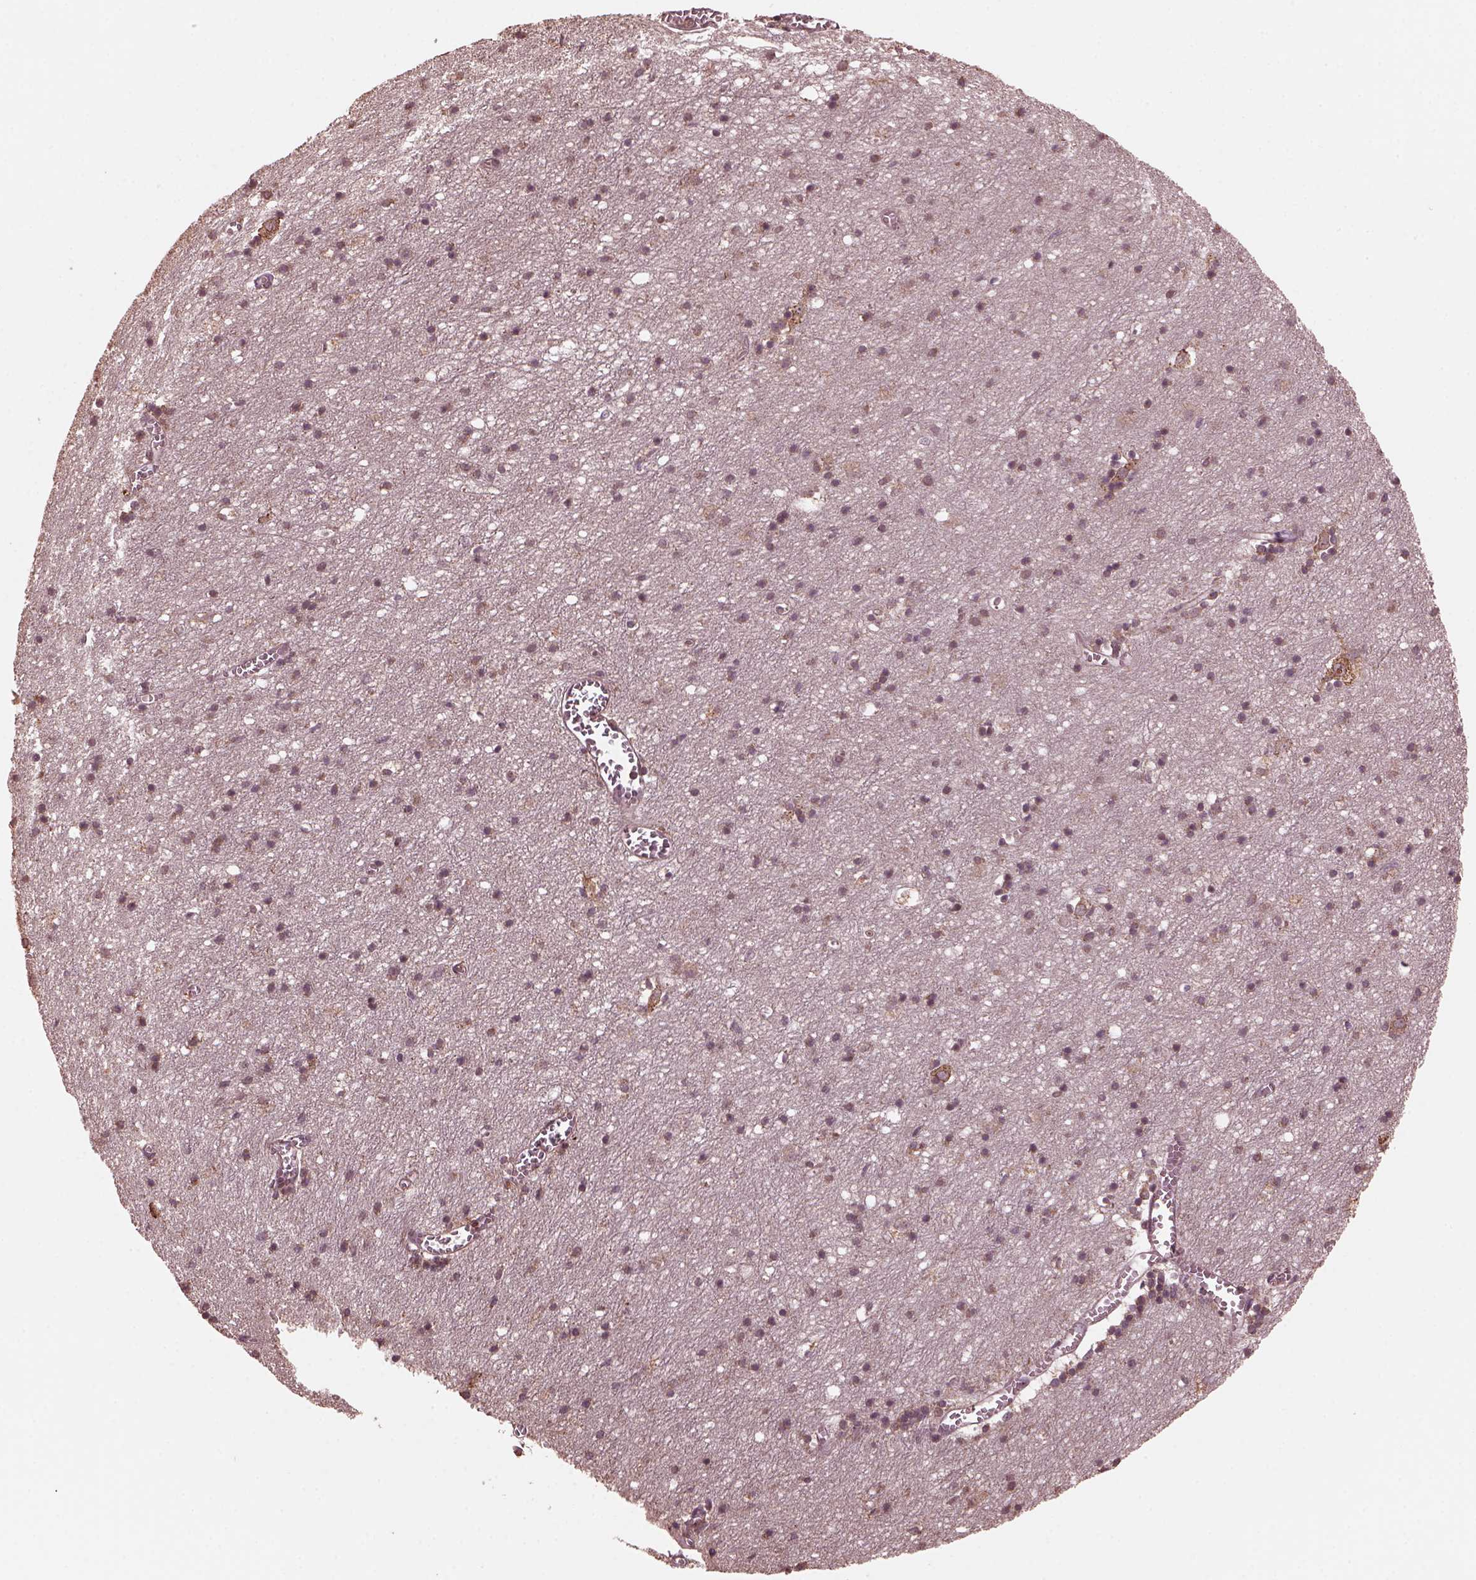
{"staining": {"intensity": "weak", "quantity": ">75%", "location": "cytoplasmic/membranous"}, "tissue": "cerebral cortex", "cell_type": "Endothelial cells", "image_type": "normal", "snomed": [{"axis": "morphology", "description": "Normal tissue, NOS"}, {"axis": "topography", "description": "Cerebral cortex"}], "caption": "Immunohistochemical staining of unremarkable human cerebral cortex shows low levels of weak cytoplasmic/membranous expression in approximately >75% of endothelial cells.", "gene": "ZNF292", "patient": {"sex": "male", "age": 70}}